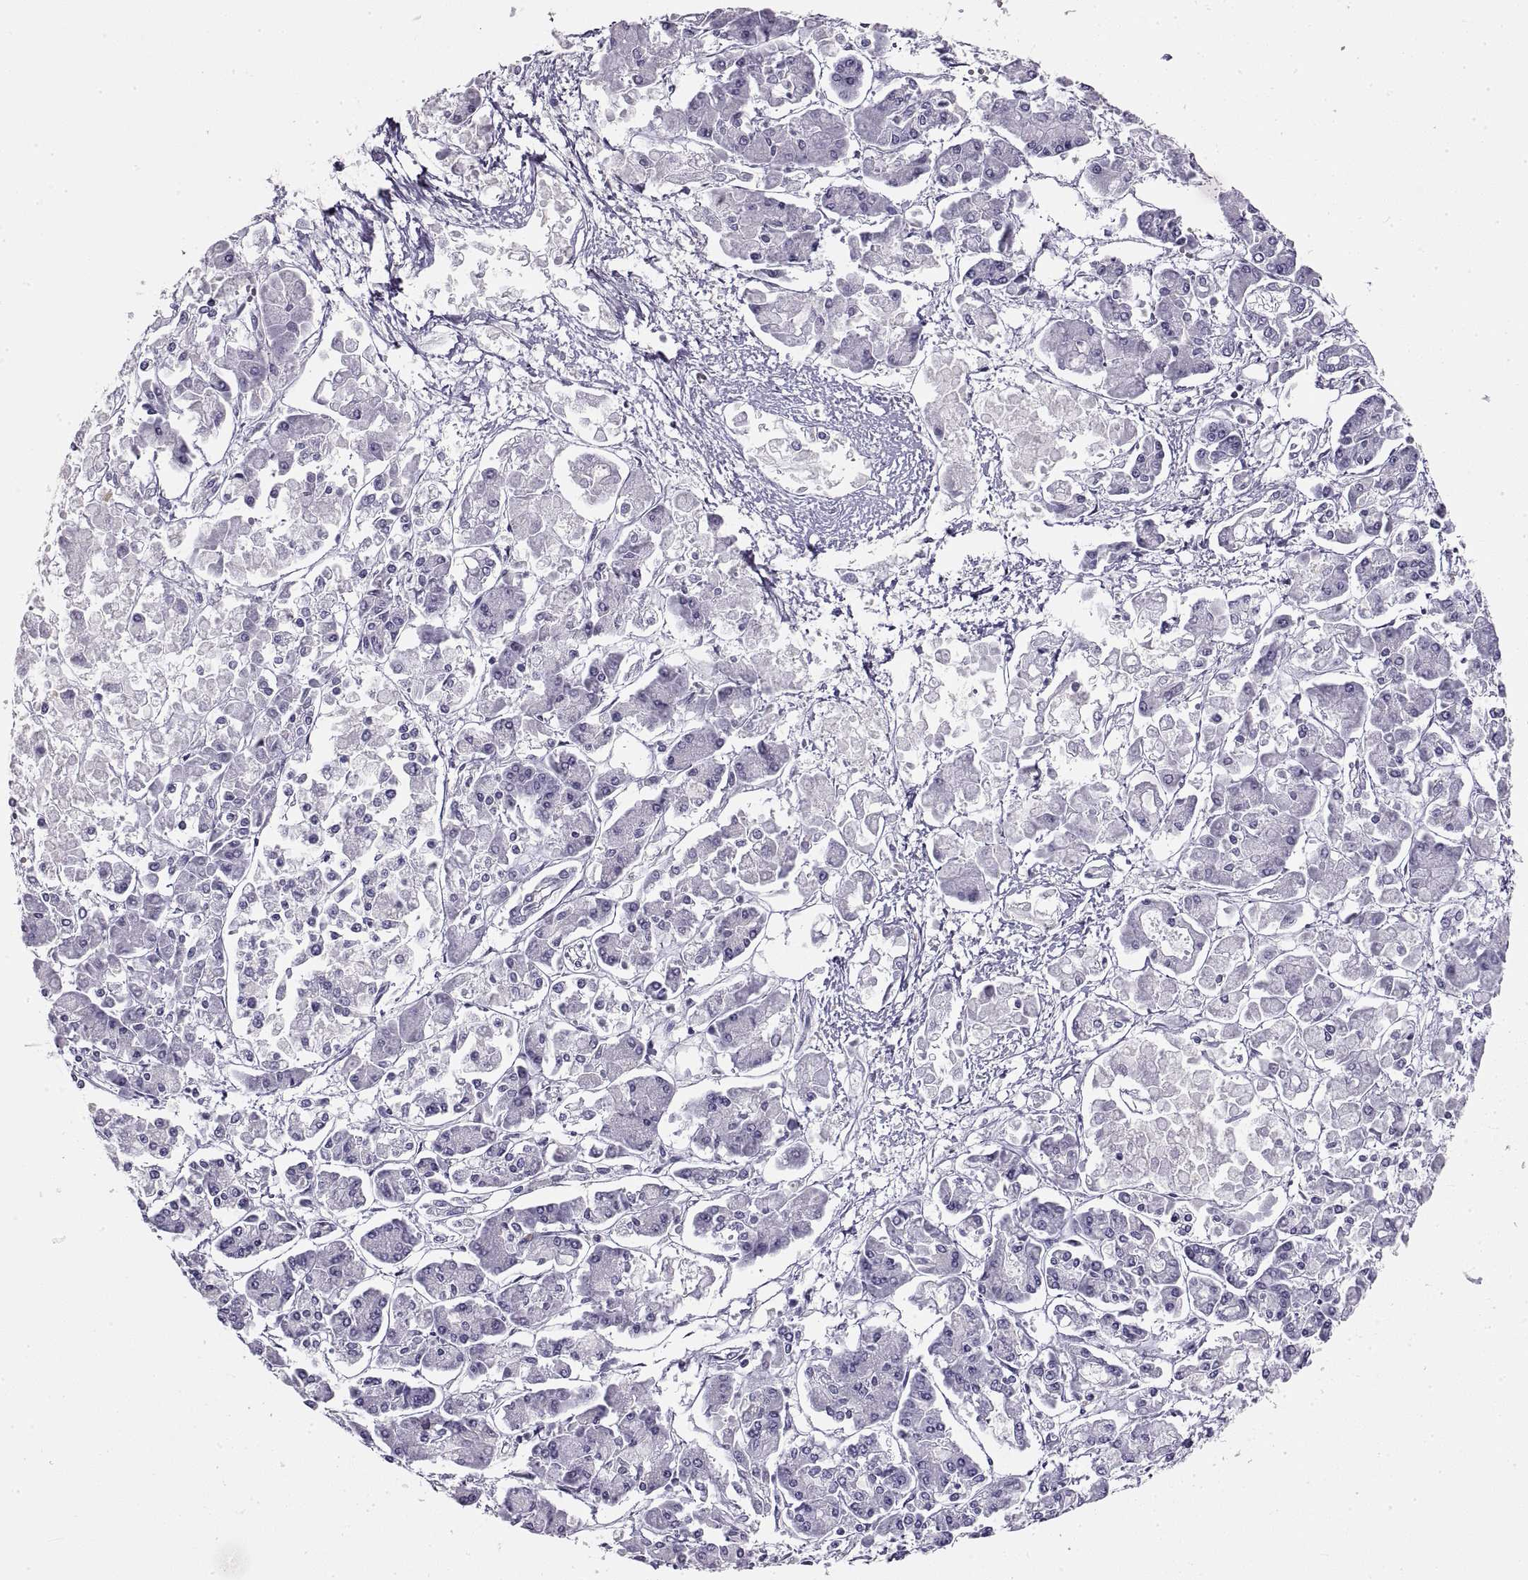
{"staining": {"intensity": "negative", "quantity": "none", "location": "none"}, "tissue": "pancreatic cancer", "cell_type": "Tumor cells", "image_type": "cancer", "snomed": [{"axis": "morphology", "description": "Adenocarcinoma, NOS"}, {"axis": "topography", "description": "Pancreas"}], "caption": "This is an IHC micrograph of pancreatic cancer (adenocarcinoma). There is no expression in tumor cells.", "gene": "RLBP1", "patient": {"sex": "male", "age": 85}}